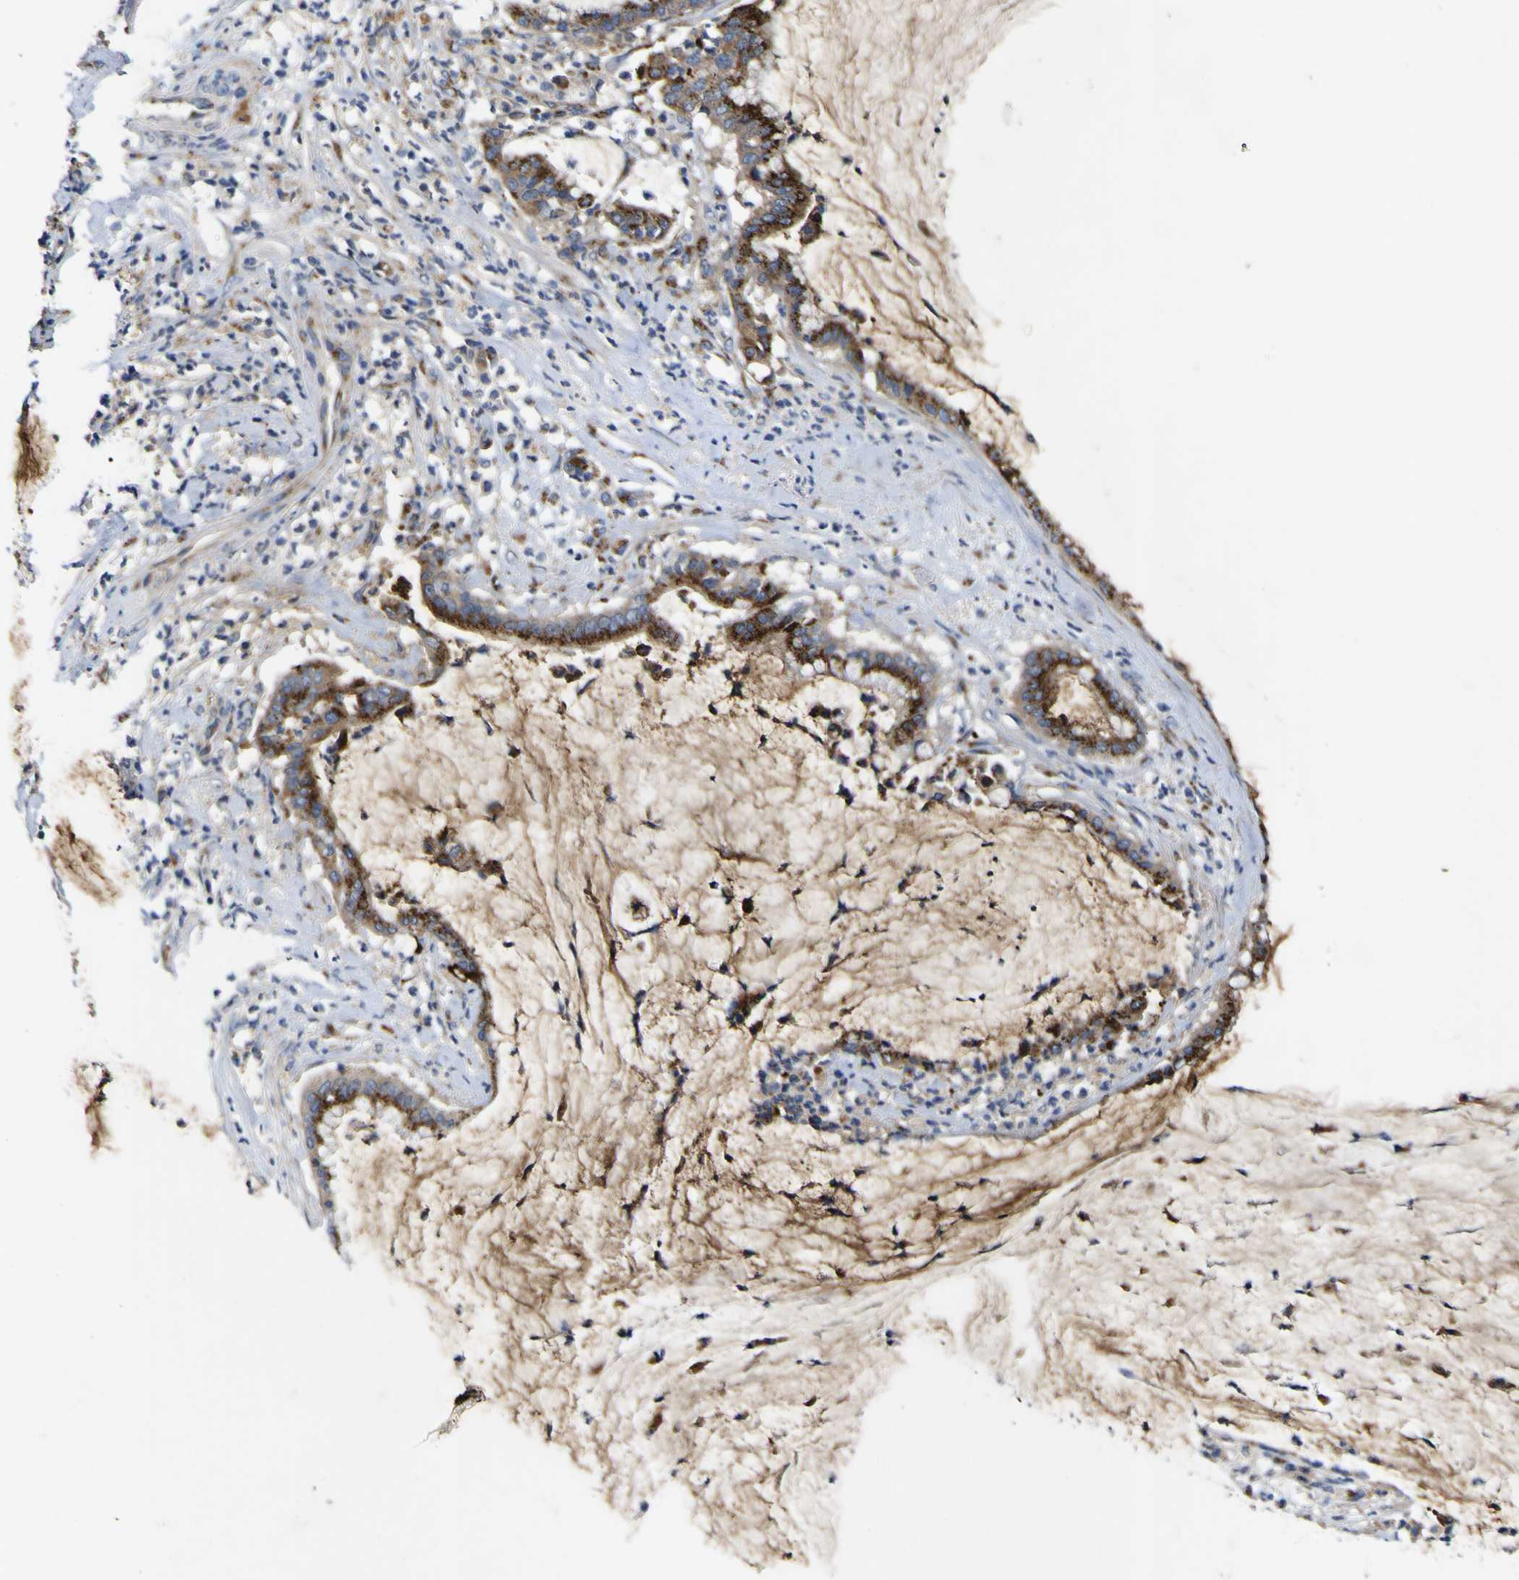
{"staining": {"intensity": "strong", "quantity": ">75%", "location": "cytoplasmic/membranous"}, "tissue": "pancreatic cancer", "cell_type": "Tumor cells", "image_type": "cancer", "snomed": [{"axis": "morphology", "description": "Adenocarcinoma, NOS"}, {"axis": "topography", "description": "Pancreas"}], "caption": "This is a micrograph of immunohistochemistry (IHC) staining of adenocarcinoma (pancreatic), which shows strong staining in the cytoplasmic/membranous of tumor cells.", "gene": "COA1", "patient": {"sex": "male", "age": 41}}